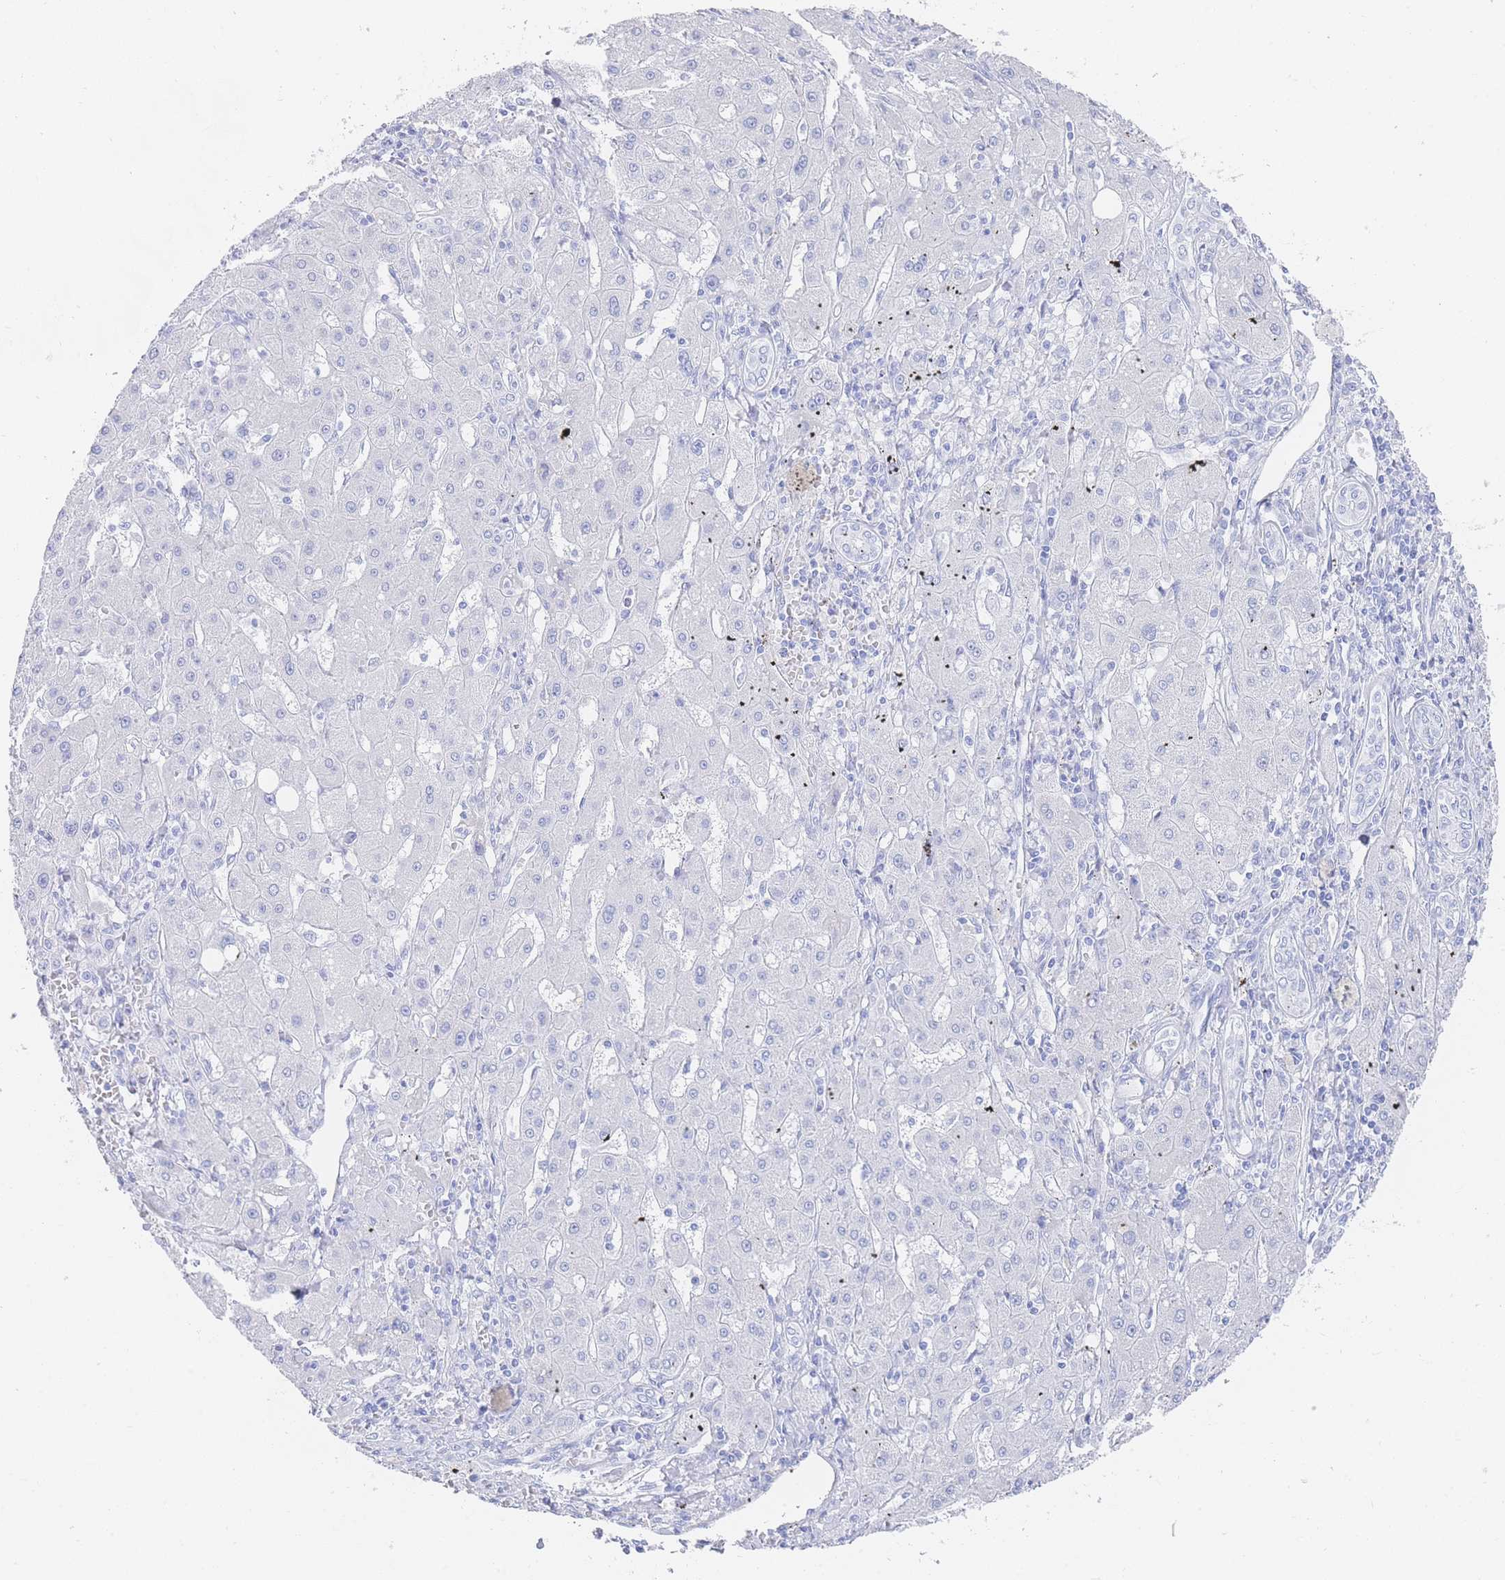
{"staining": {"intensity": "negative", "quantity": "none", "location": "none"}, "tissue": "liver cancer", "cell_type": "Tumor cells", "image_type": "cancer", "snomed": [{"axis": "morphology", "description": "Carcinoma, Hepatocellular, NOS"}, {"axis": "topography", "description": "Liver"}], "caption": "DAB (3,3'-diaminobenzidine) immunohistochemical staining of liver hepatocellular carcinoma displays no significant positivity in tumor cells. The staining is performed using DAB (3,3'-diaminobenzidine) brown chromogen with nuclei counter-stained in using hematoxylin.", "gene": "LRRC37A", "patient": {"sex": "male", "age": 72}}